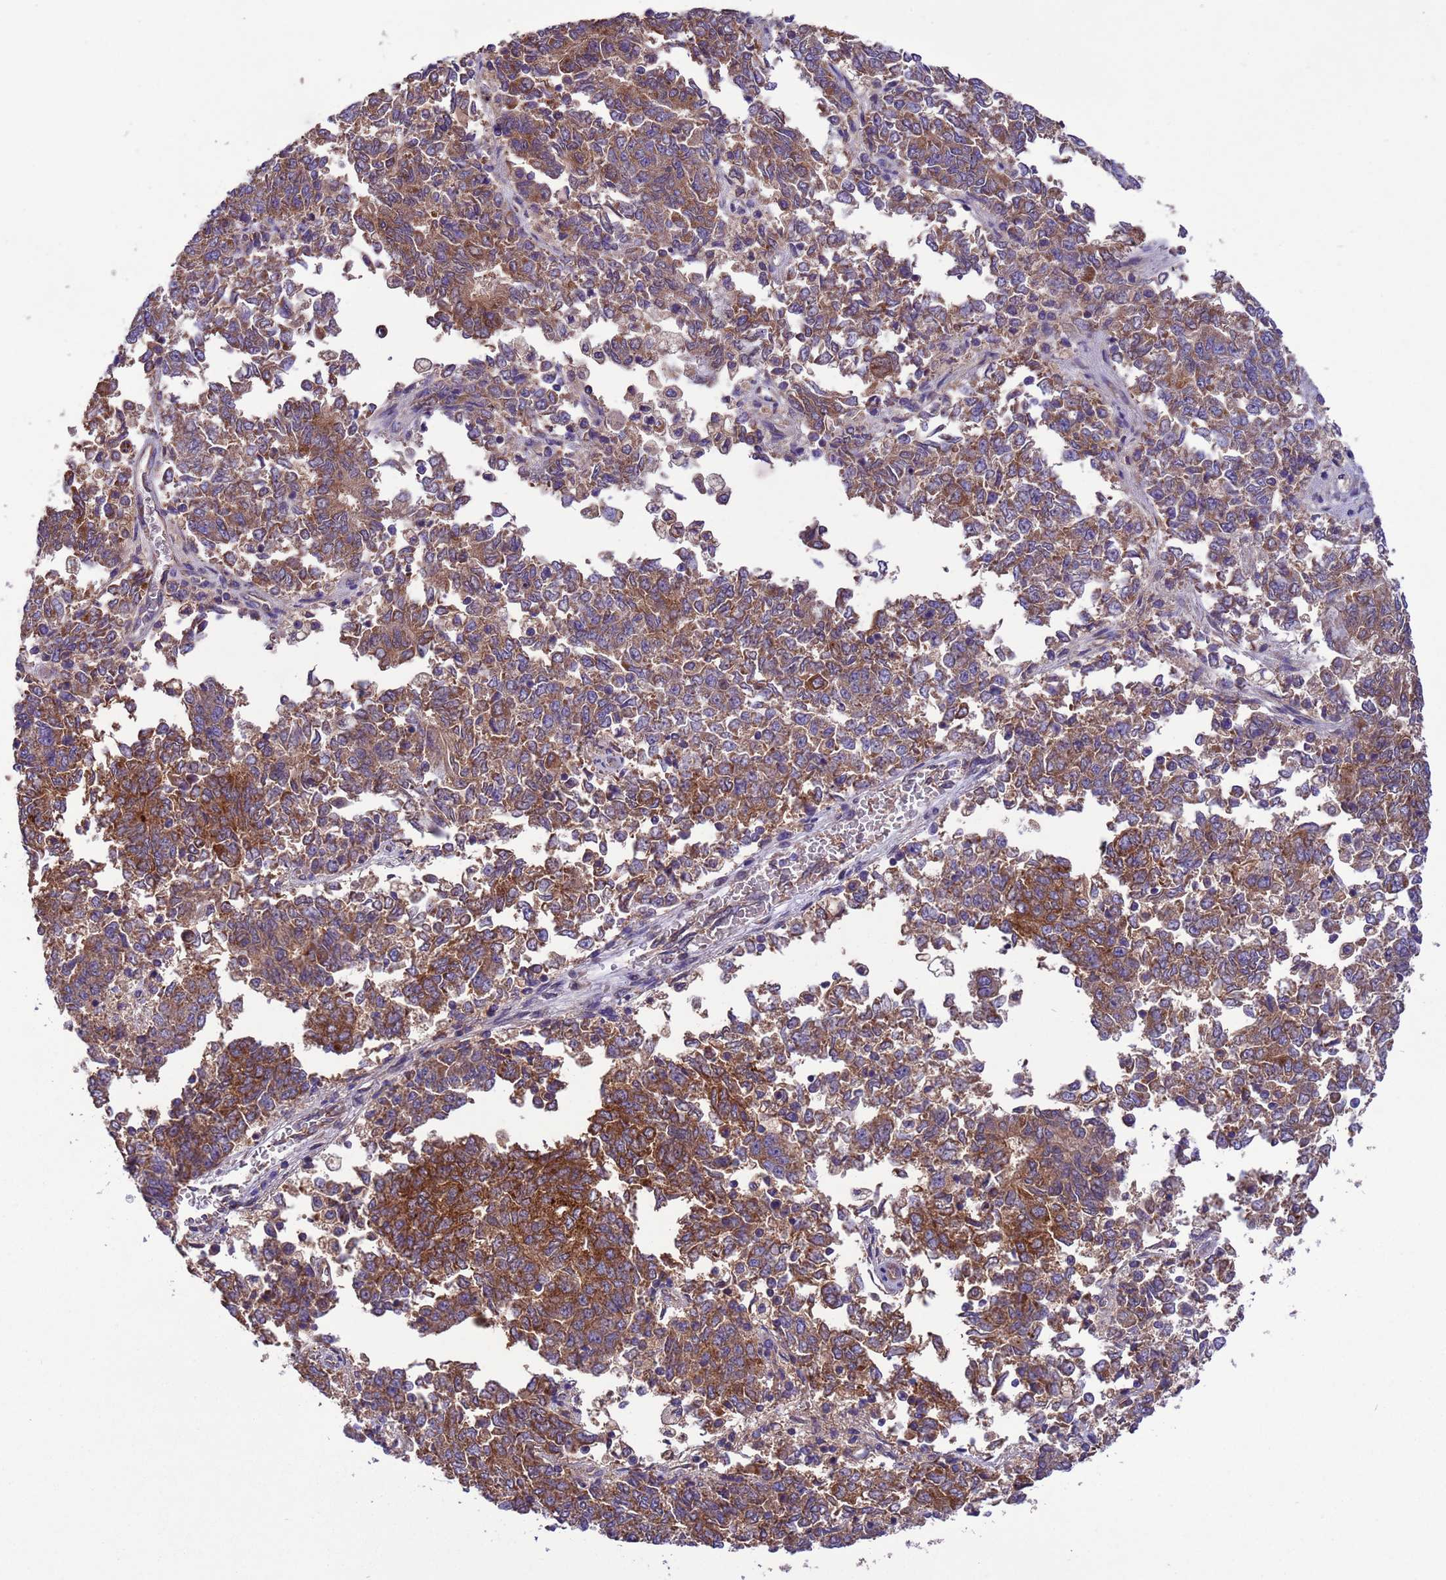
{"staining": {"intensity": "strong", "quantity": ">75%", "location": "cytoplasmic/membranous"}, "tissue": "endometrial cancer", "cell_type": "Tumor cells", "image_type": "cancer", "snomed": [{"axis": "morphology", "description": "Adenocarcinoma, NOS"}, {"axis": "topography", "description": "Endometrium"}], "caption": "Tumor cells show high levels of strong cytoplasmic/membranous positivity in approximately >75% of cells in endometrial cancer (adenocarcinoma).", "gene": "ARHGAP12", "patient": {"sex": "female", "age": 80}}